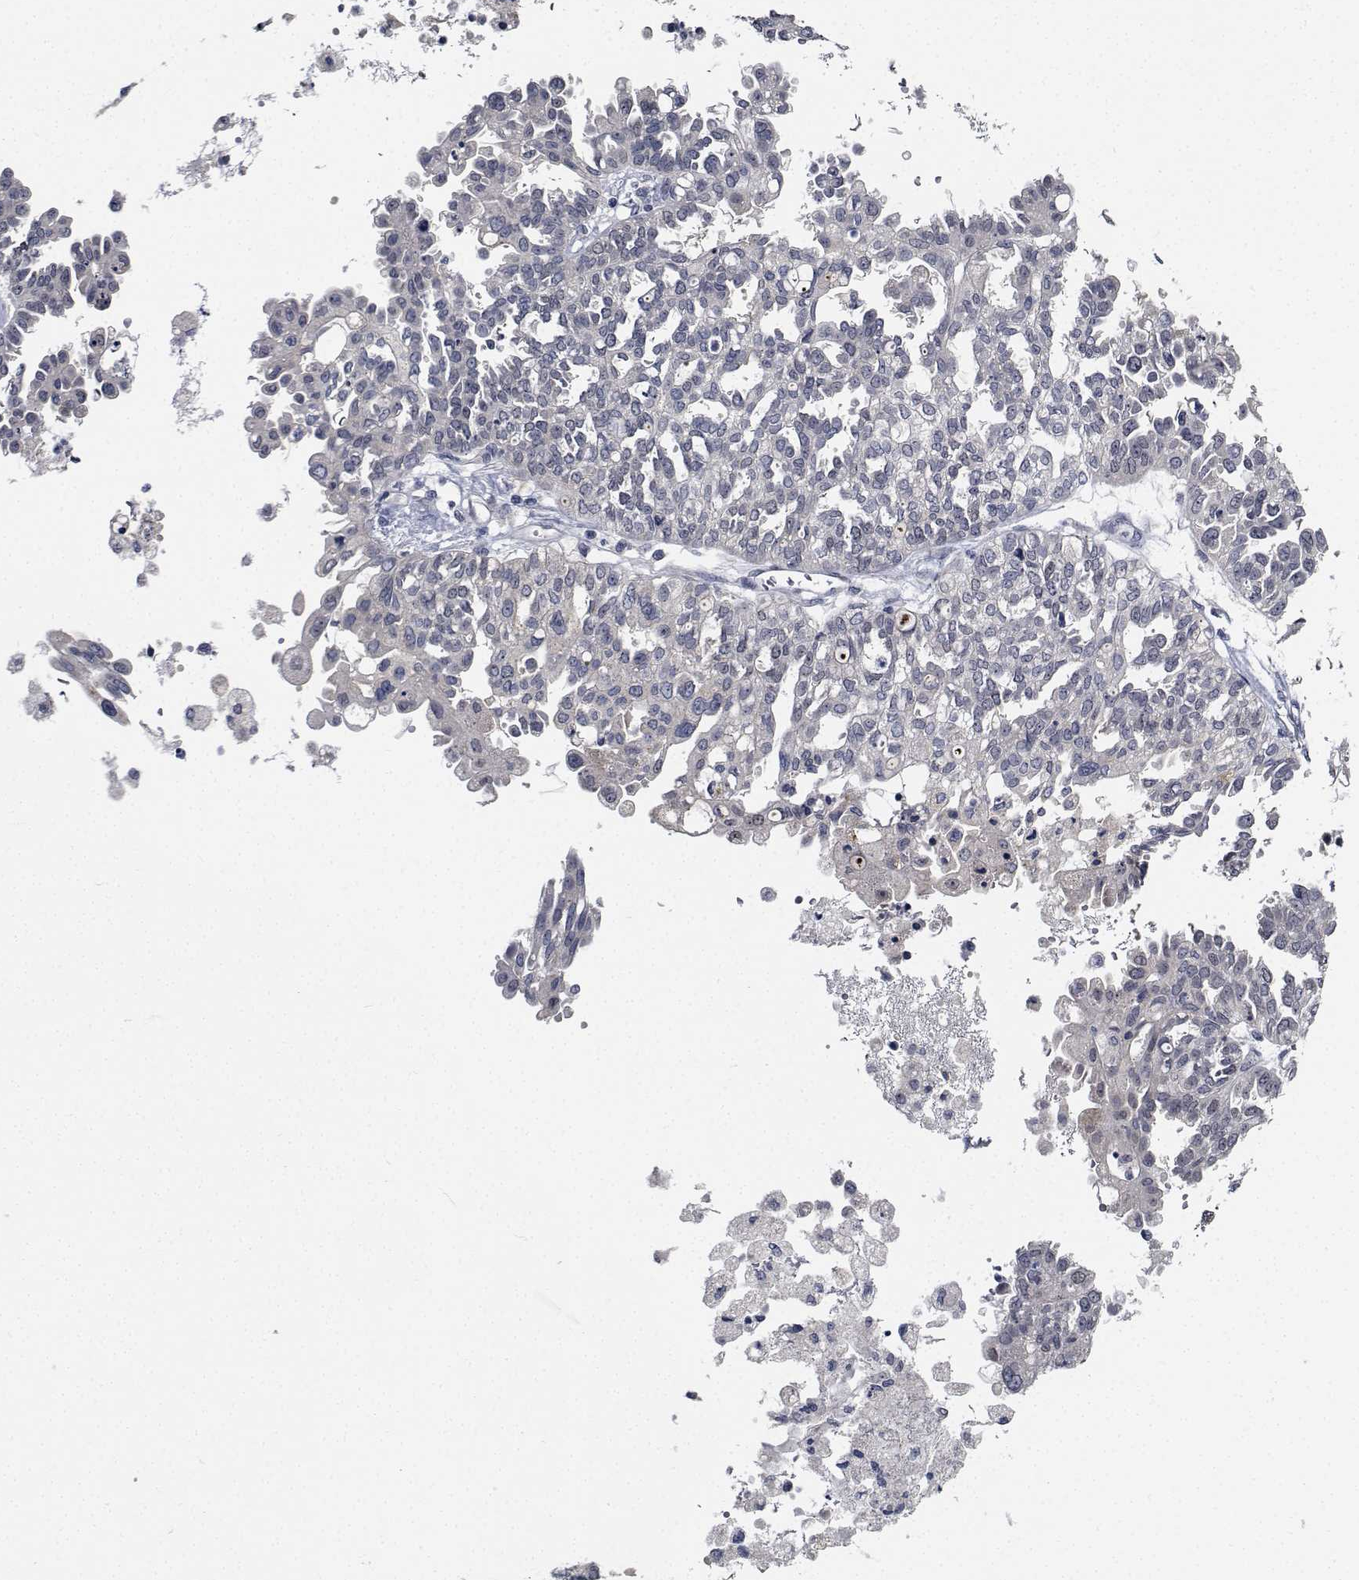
{"staining": {"intensity": "weak", "quantity": "25%-75%", "location": "nuclear"}, "tissue": "ovarian cancer", "cell_type": "Tumor cells", "image_type": "cancer", "snomed": [{"axis": "morphology", "description": "Cystadenocarcinoma, serous, NOS"}, {"axis": "topography", "description": "Ovary"}], "caption": "This is a photomicrograph of immunohistochemistry staining of ovarian serous cystadenocarcinoma, which shows weak positivity in the nuclear of tumor cells.", "gene": "NVL", "patient": {"sex": "female", "age": 53}}